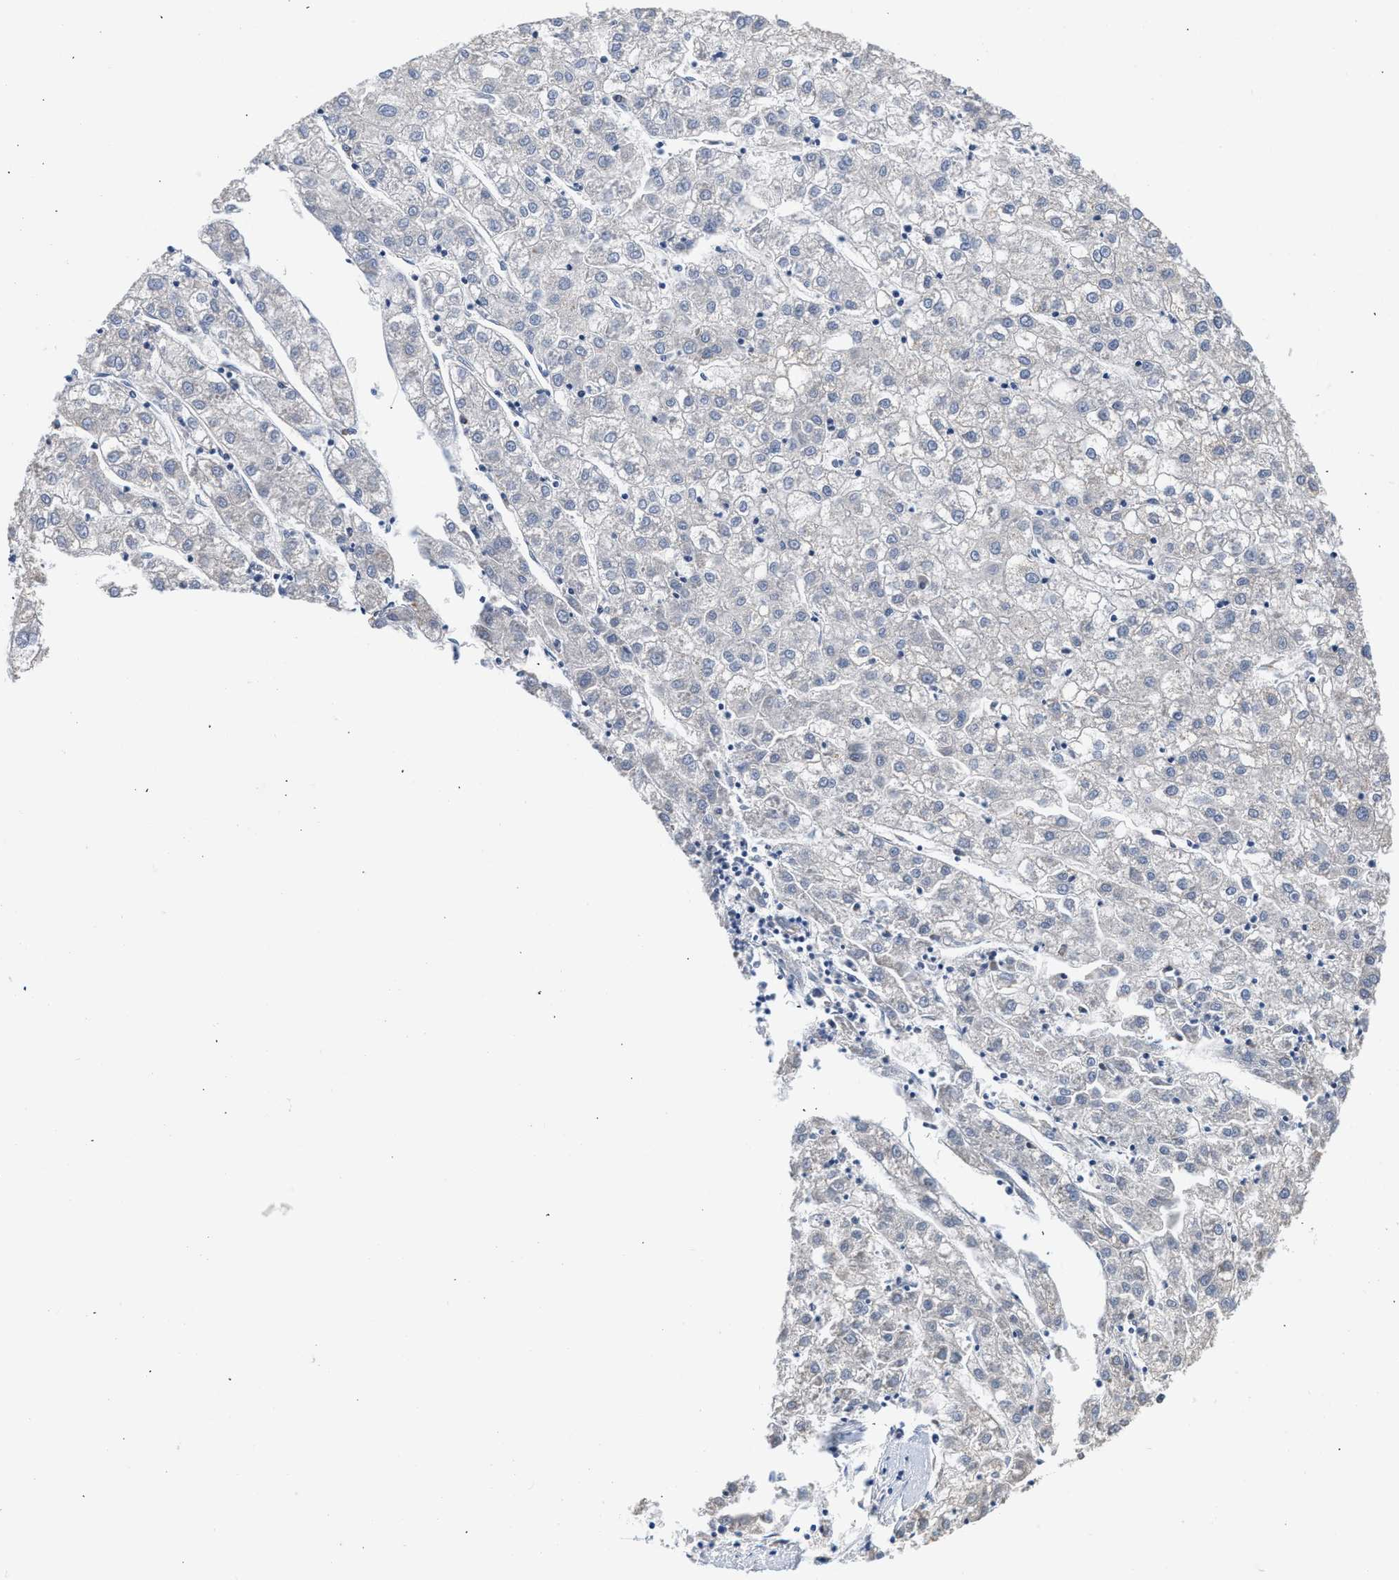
{"staining": {"intensity": "negative", "quantity": "none", "location": "none"}, "tissue": "liver cancer", "cell_type": "Tumor cells", "image_type": "cancer", "snomed": [{"axis": "morphology", "description": "Carcinoma, Hepatocellular, NOS"}, {"axis": "topography", "description": "Liver"}], "caption": "IHC of liver cancer displays no positivity in tumor cells.", "gene": "PIM1", "patient": {"sex": "male", "age": 72}}